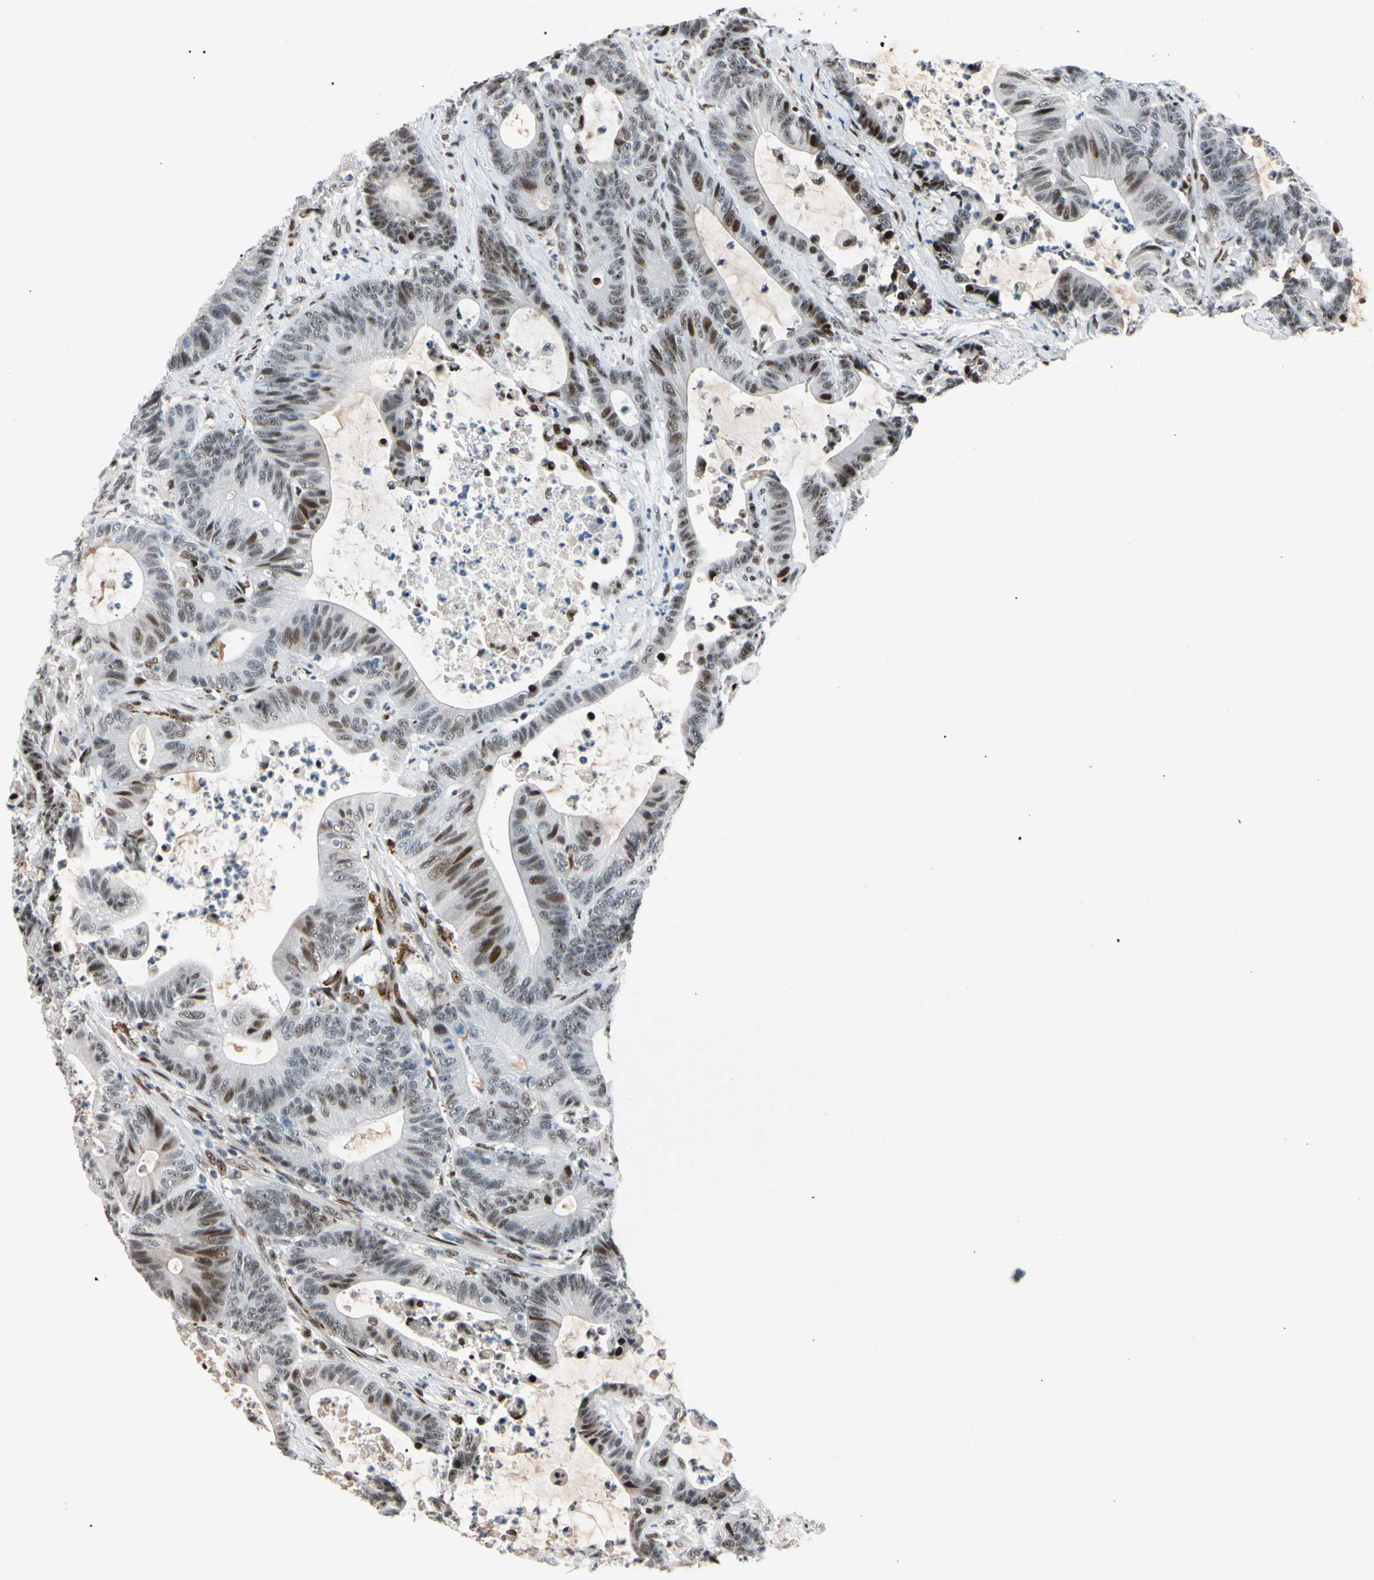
{"staining": {"intensity": "moderate", "quantity": "25%-75%", "location": "nuclear"}, "tissue": "colorectal cancer", "cell_type": "Tumor cells", "image_type": "cancer", "snomed": [{"axis": "morphology", "description": "Adenocarcinoma, NOS"}, {"axis": "topography", "description": "Colon"}], "caption": "Human colorectal adenocarcinoma stained with a brown dye exhibits moderate nuclear positive positivity in approximately 25%-75% of tumor cells.", "gene": "FOXO3", "patient": {"sex": "female", "age": 84}}